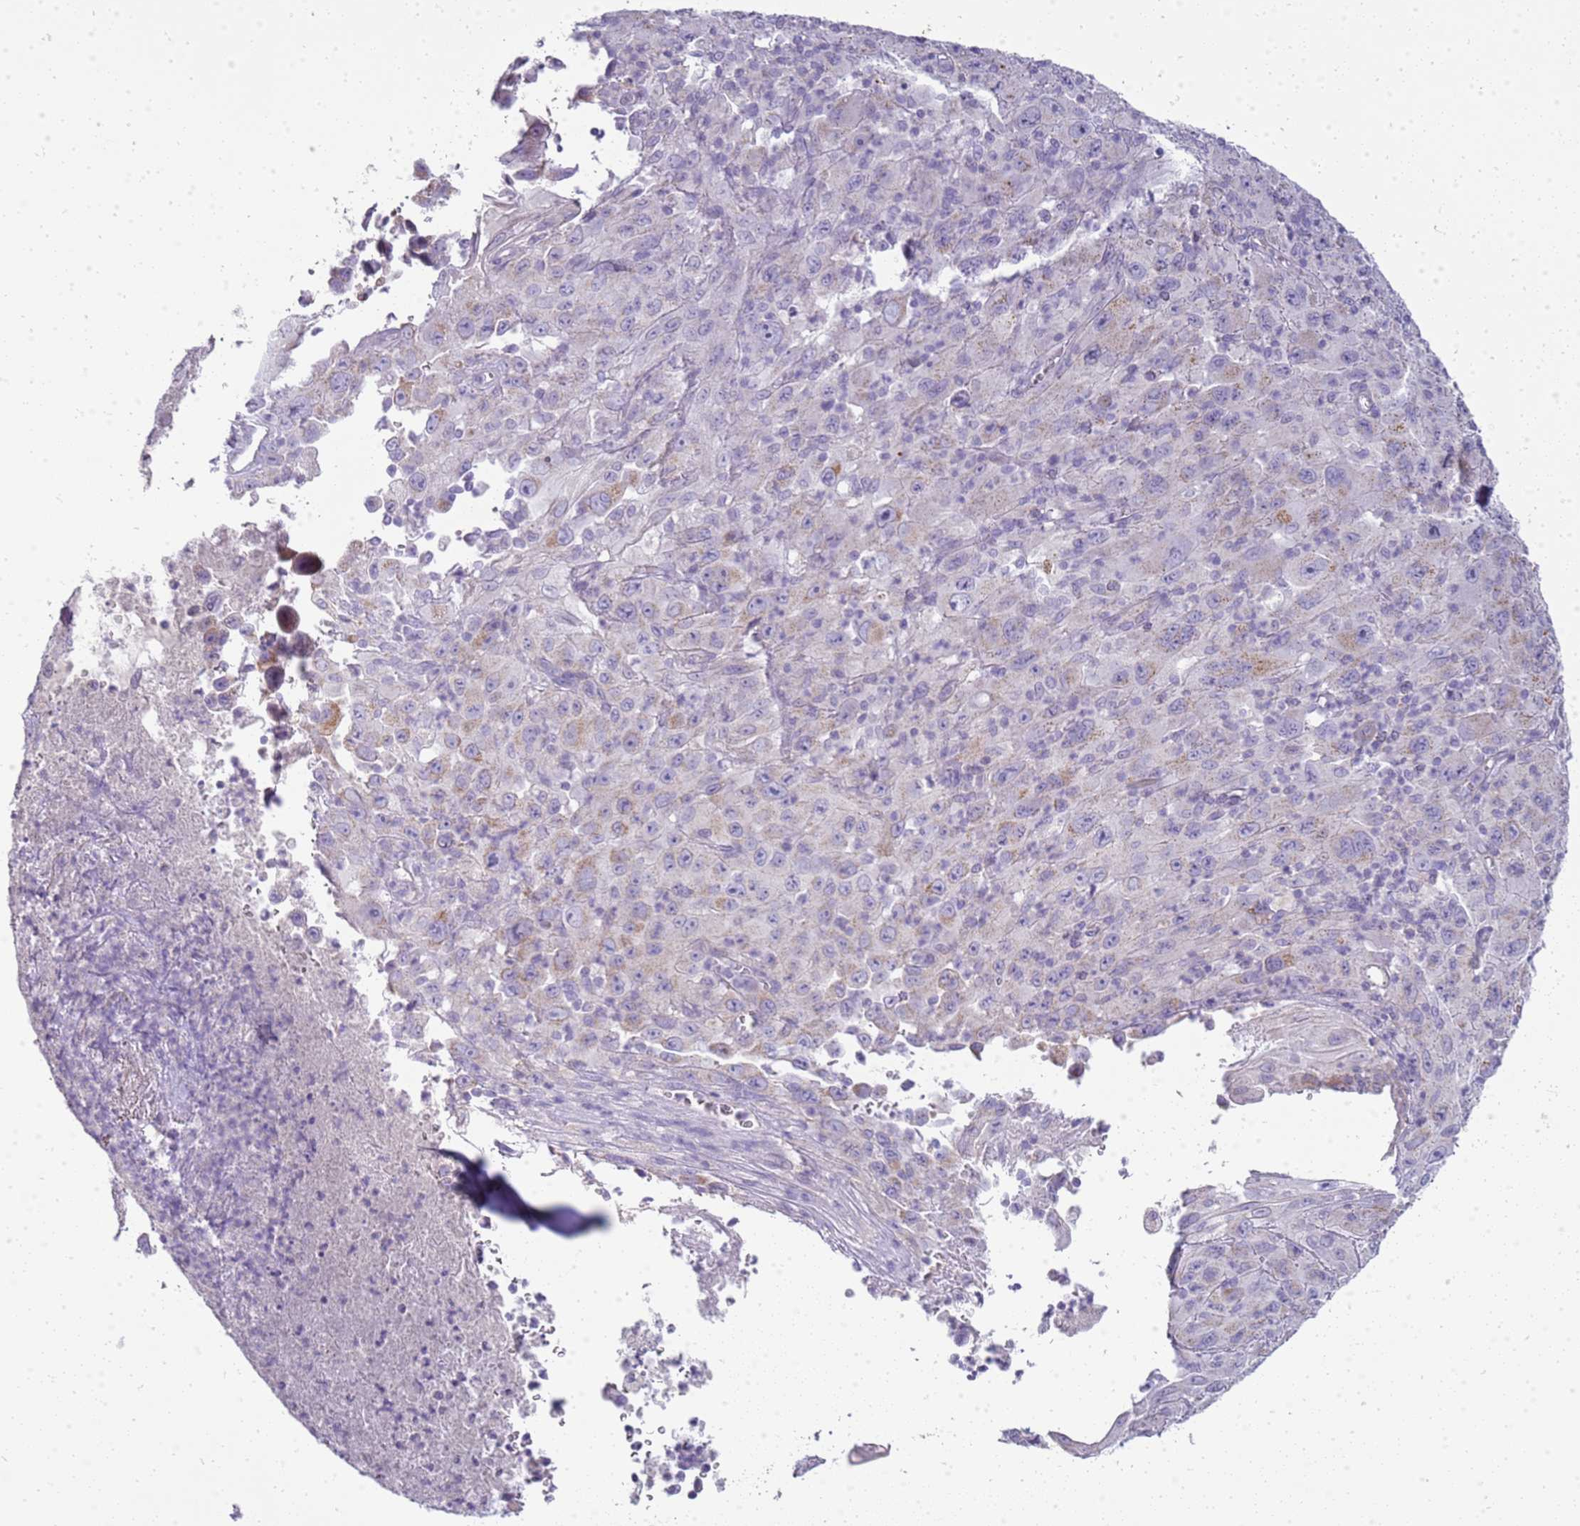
{"staining": {"intensity": "weak", "quantity": "<25%", "location": "cytoplasmic/membranous"}, "tissue": "melanoma", "cell_type": "Tumor cells", "image_type": "cancer", "snomed": [{"axis": "morphology", "description": "Malignant melanoma, Metastatic site"}, {"axis": "topography", "description": "Skin"}], "caption": "An IHC histopathology image of melanoma is shown. There is no staining in tumor cells of melanoma.", "gene": "FABP2", "patient": {"sex": "female", "age": 56}}